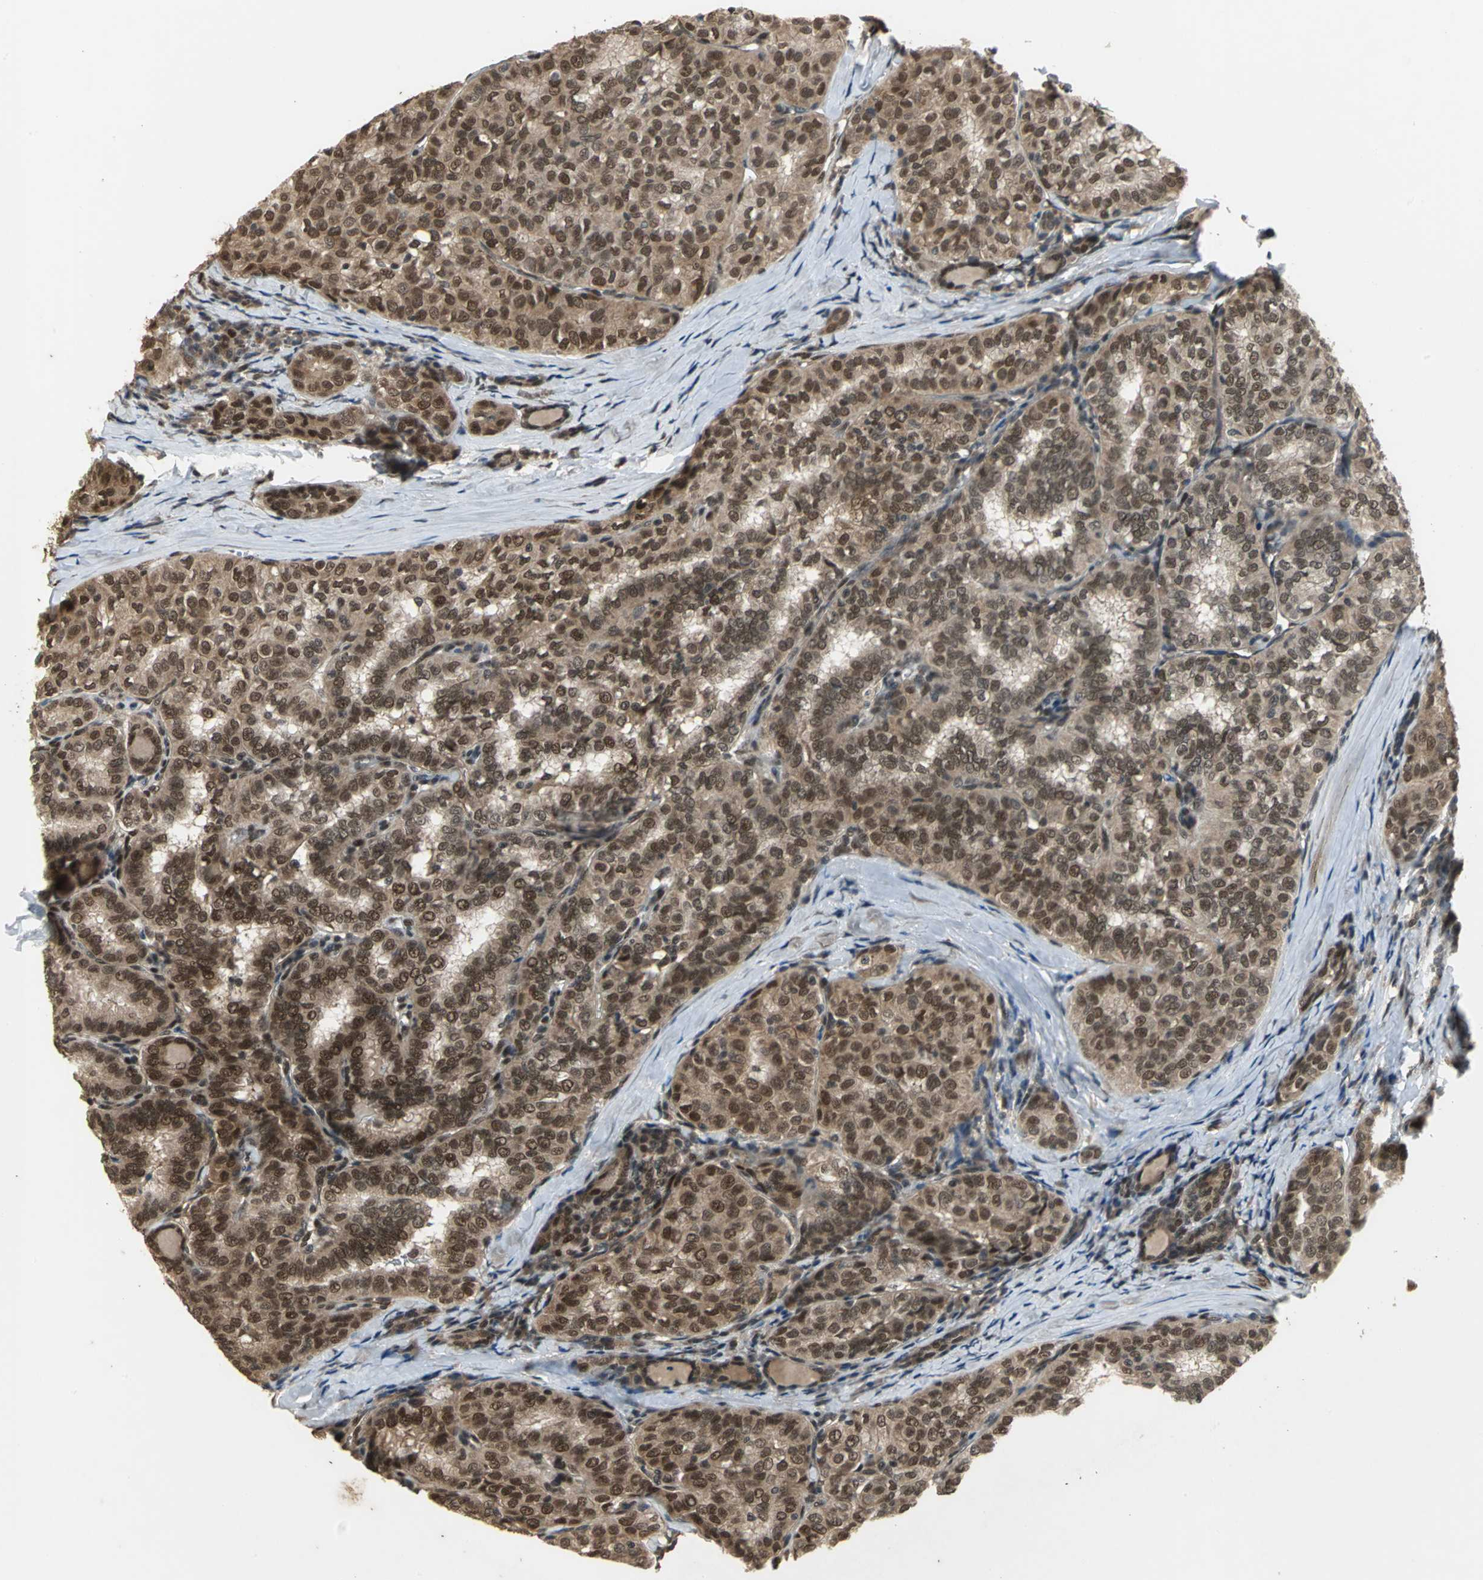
{"staining": {"intensity": "moderate", "quantity": ">75%", "location": "cytoplasmic/membranous,nuclear"}, "tissue": "thyroid cancer", "cell_type": "Tumor cells", "image_type": "cancer", "snomed": [{"axis": "morphology", "description": "Normal tissue, NOS"}, {"axis": "morphology", "description": "Papillary adenocarcinoma, NOS"}, {"axis": "topography", "description": "Thyroid gland"}], "caption": "Moderate cytoplasmic/membranous and nuclear protein expression is seen in approximately >75% of tumor cells in thyroid cancer.", "gene": "NOTCH3", "patient": {"sex": "female", "age": 30}}